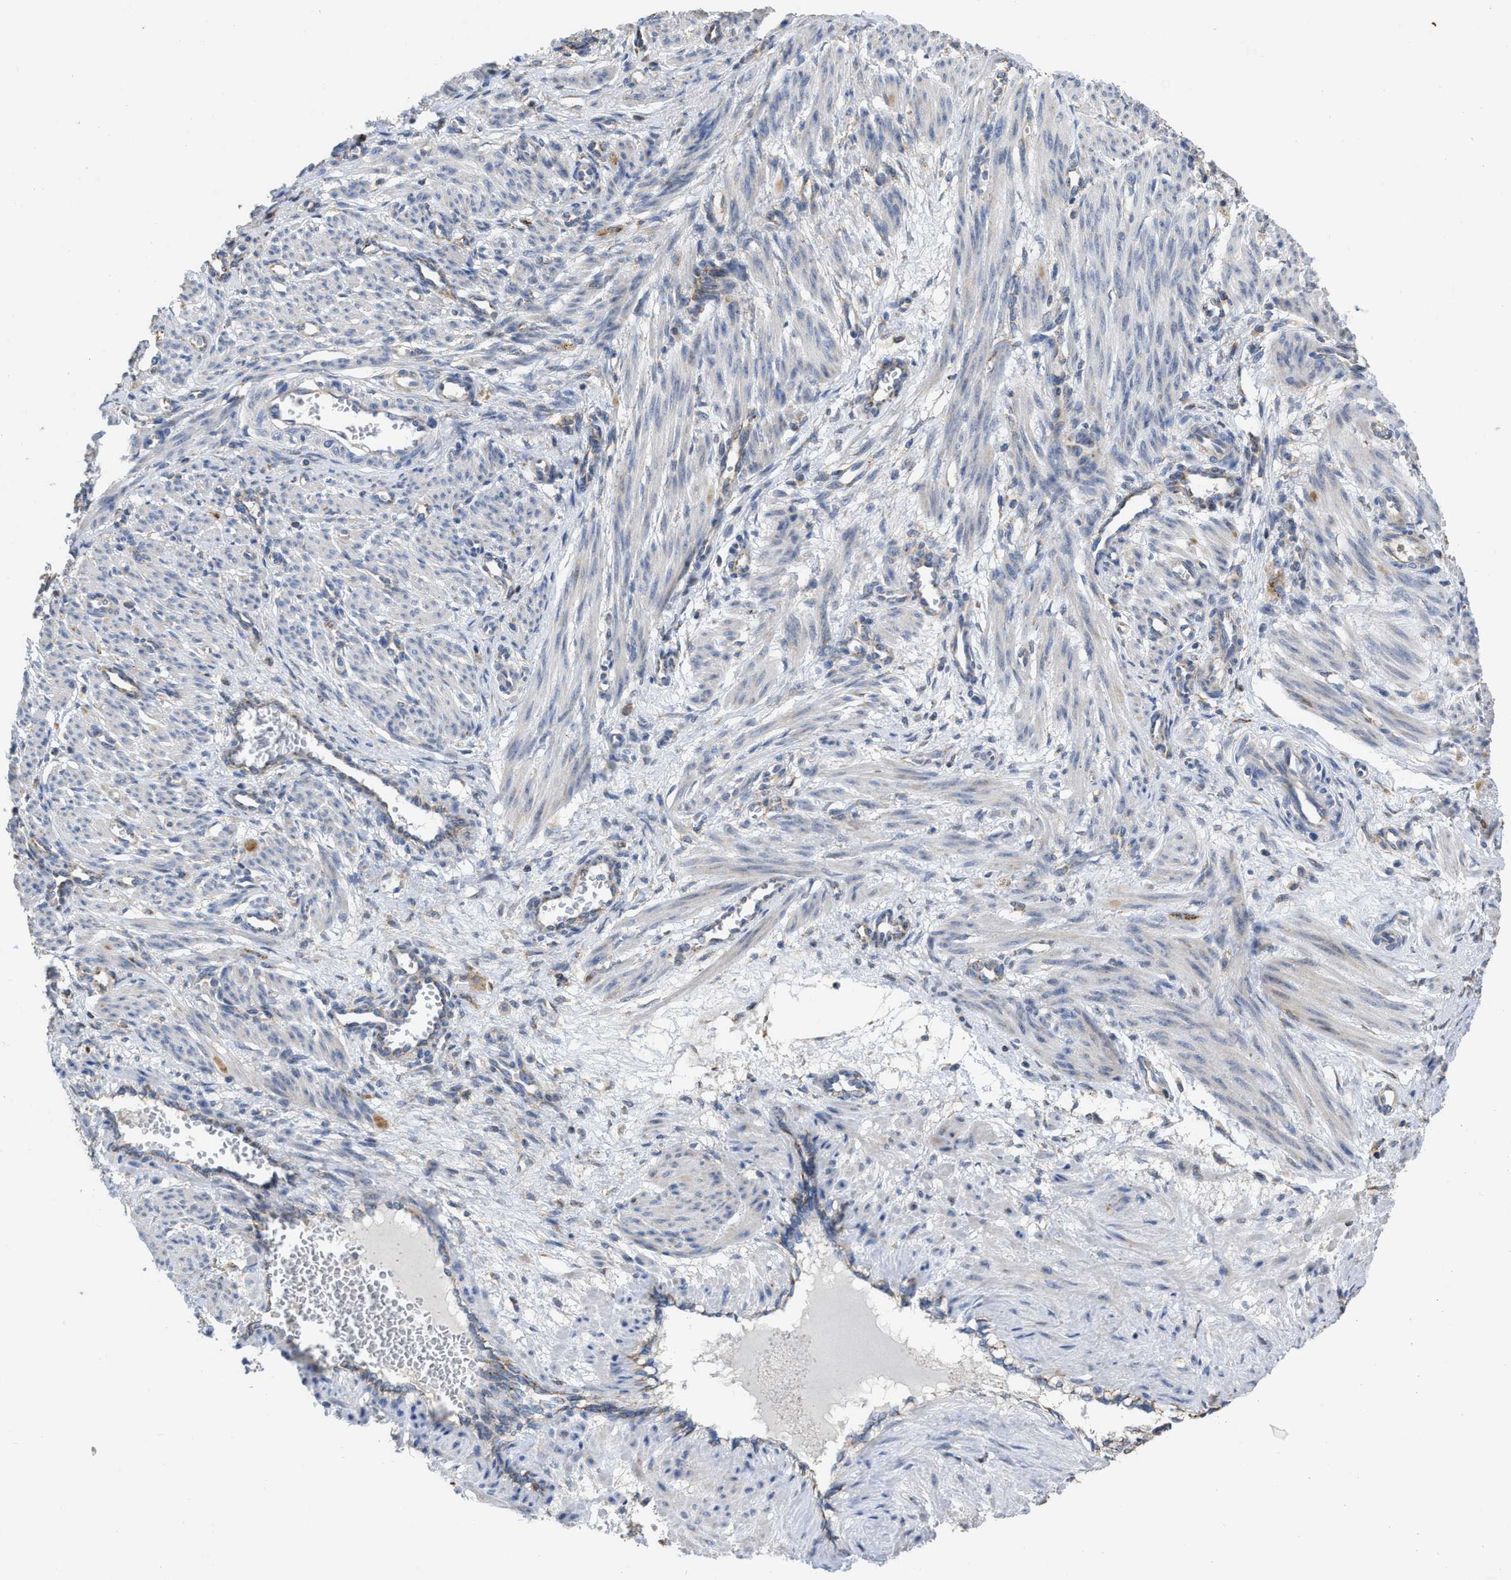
{"staining": {"intensity": "negative", "quantity": "none", "location": "none"}, "tissue": "smooth muscle", "cell_type": "Smooth muscle cells", "image_type": "normal", "snomed": [{"axis": "morphology", "description": "Normal tissue, NOS"}, {"axis": "topography", "description": "Endometrium"}], "caption": "A histopathology image of smooth muscle stained for a protein shows no brown staining in smooth muscle cells.", "gene": "AK2", "patient": {"sex": "female", "age": 33}}